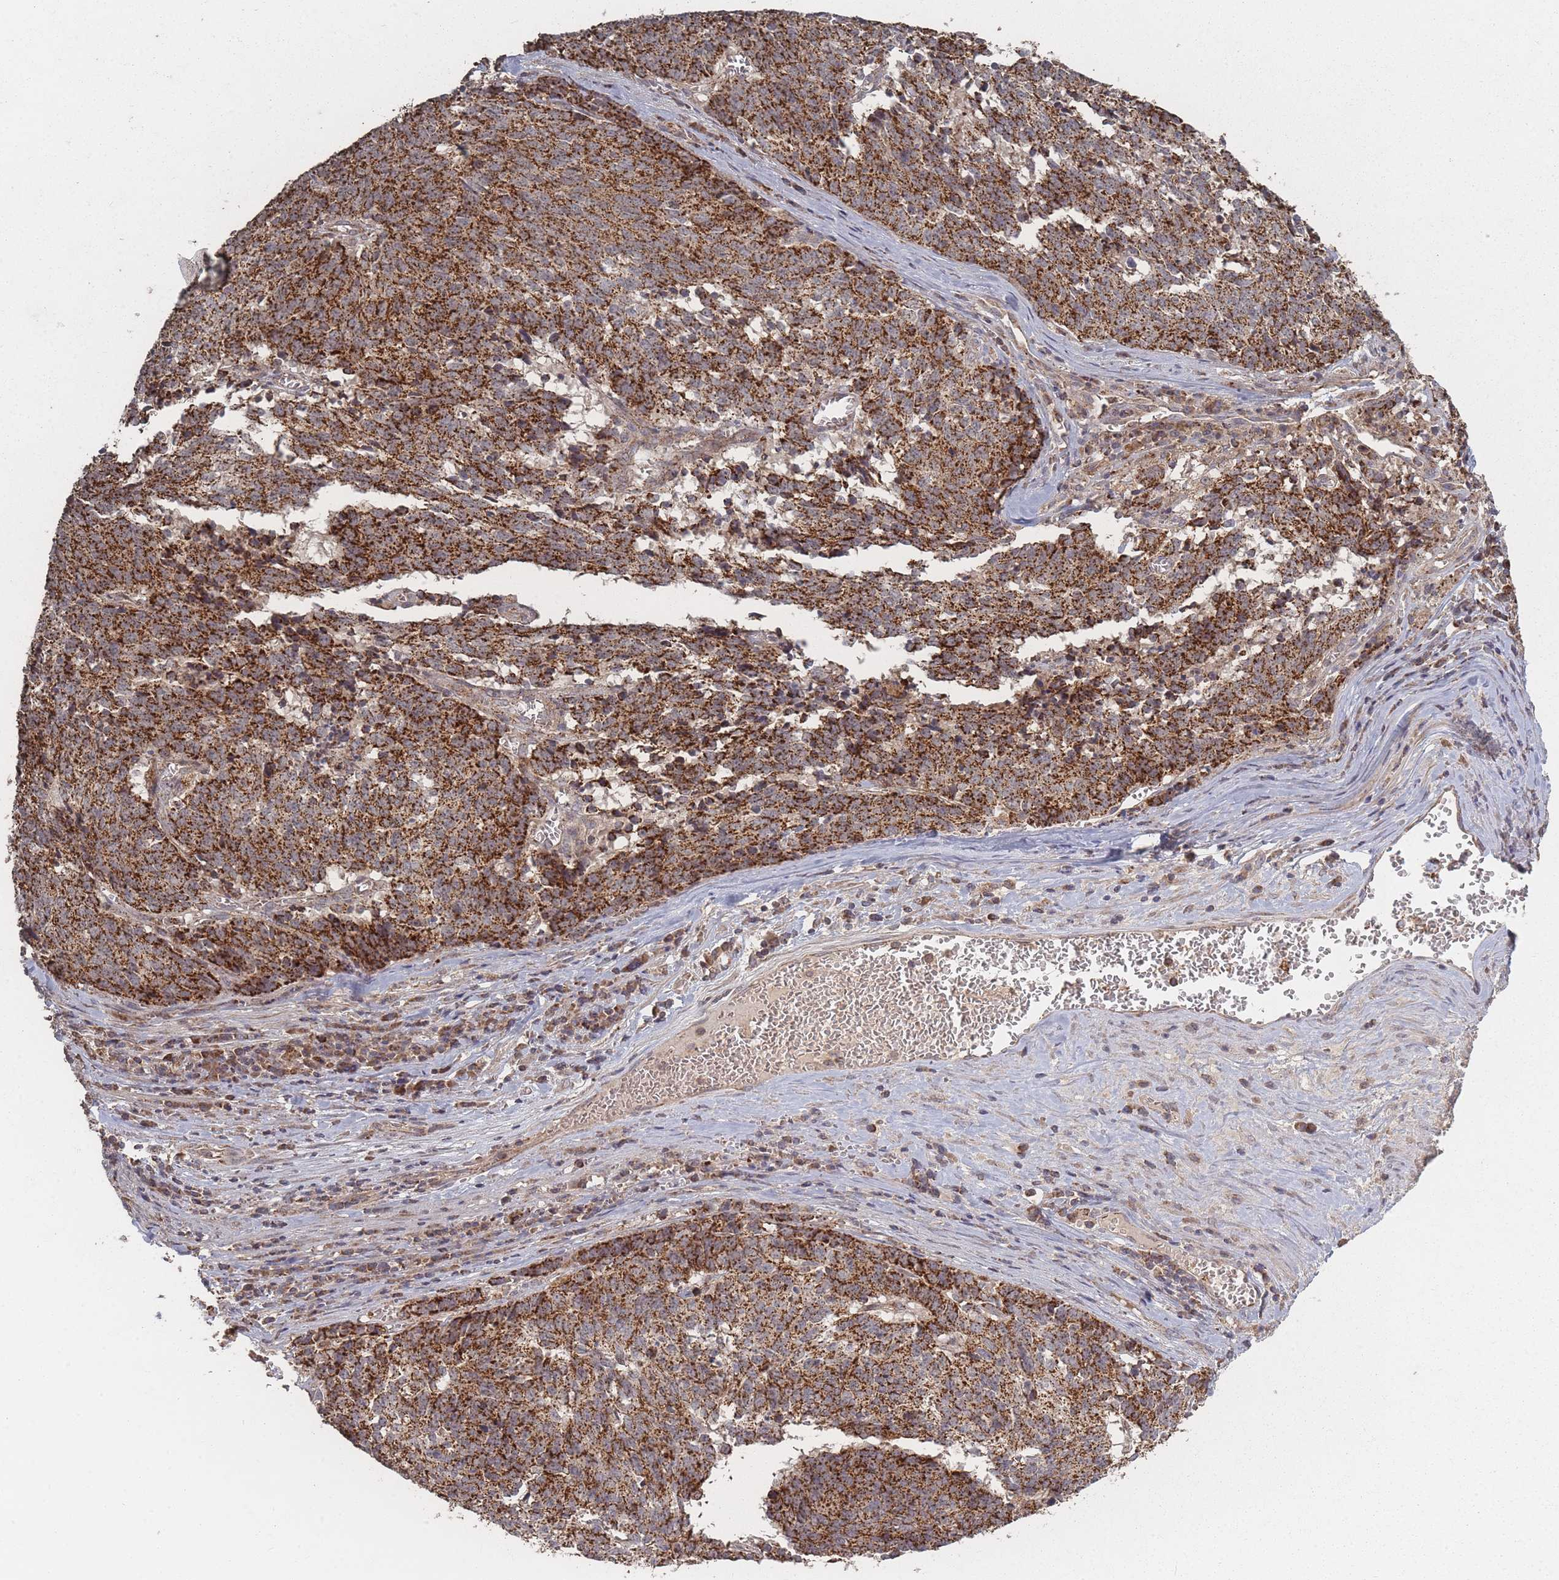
{"staining": {"intensity": "strong", "quantity": ">75%", "location": "cytoplasmic/membranous"}, "tissue": "cervical cancer", "cell_type": "Tumor cells", "image_type": "cancer", "snomed": [{"axis": "morphology", "description": "Squamous cell carcinoma, NOS"}, {"axis": "topography", "description": "Cervix"}], "caption": "Tumor cells exhibit high levels of strong cytoplasmic/membranous staining in approximately >75% of cells in human cervical cancer.", "gene": "LYRM7", "patient": {"sex": "female", "age": 29}}